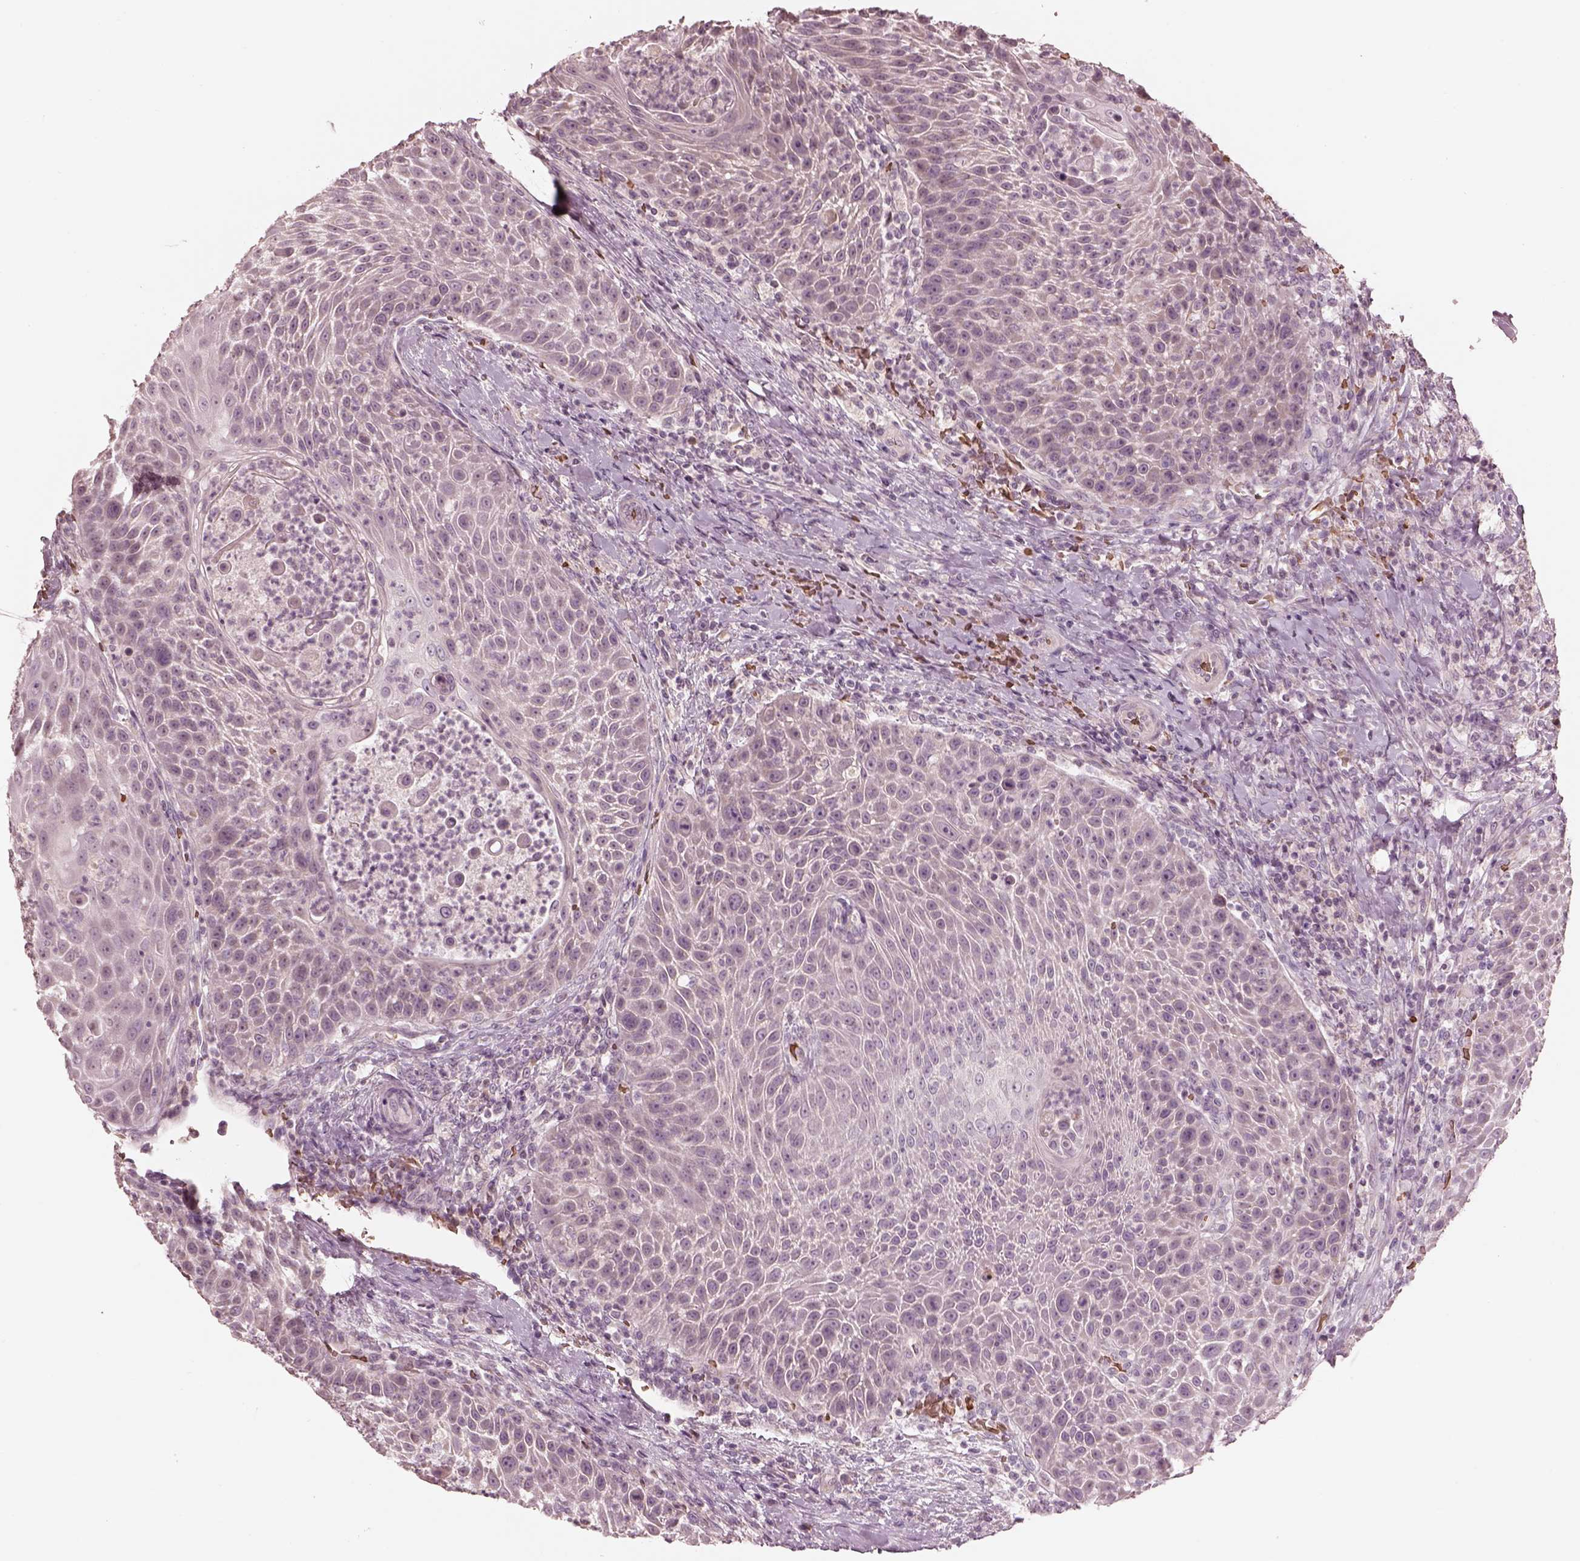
{"staining": {"intensity": "negative", "quantity": "none", "location": "none"}, "tissue": "head and neck cancer", "cell_type": "Tumor cells", "image_type": "cancer", "snomed": [{"axis": "morphology", "description": "Squamous cell carcinoma, NOS"}, {"axis": "topography", "description": "Head-Neck"}], "caption": "This is a image of immunohistochemistry staining of head and neck cancer, which shows no staining in tumor cells.", "gene": "ANKLE1", "patient": {"sex": "male", "age": 69}}